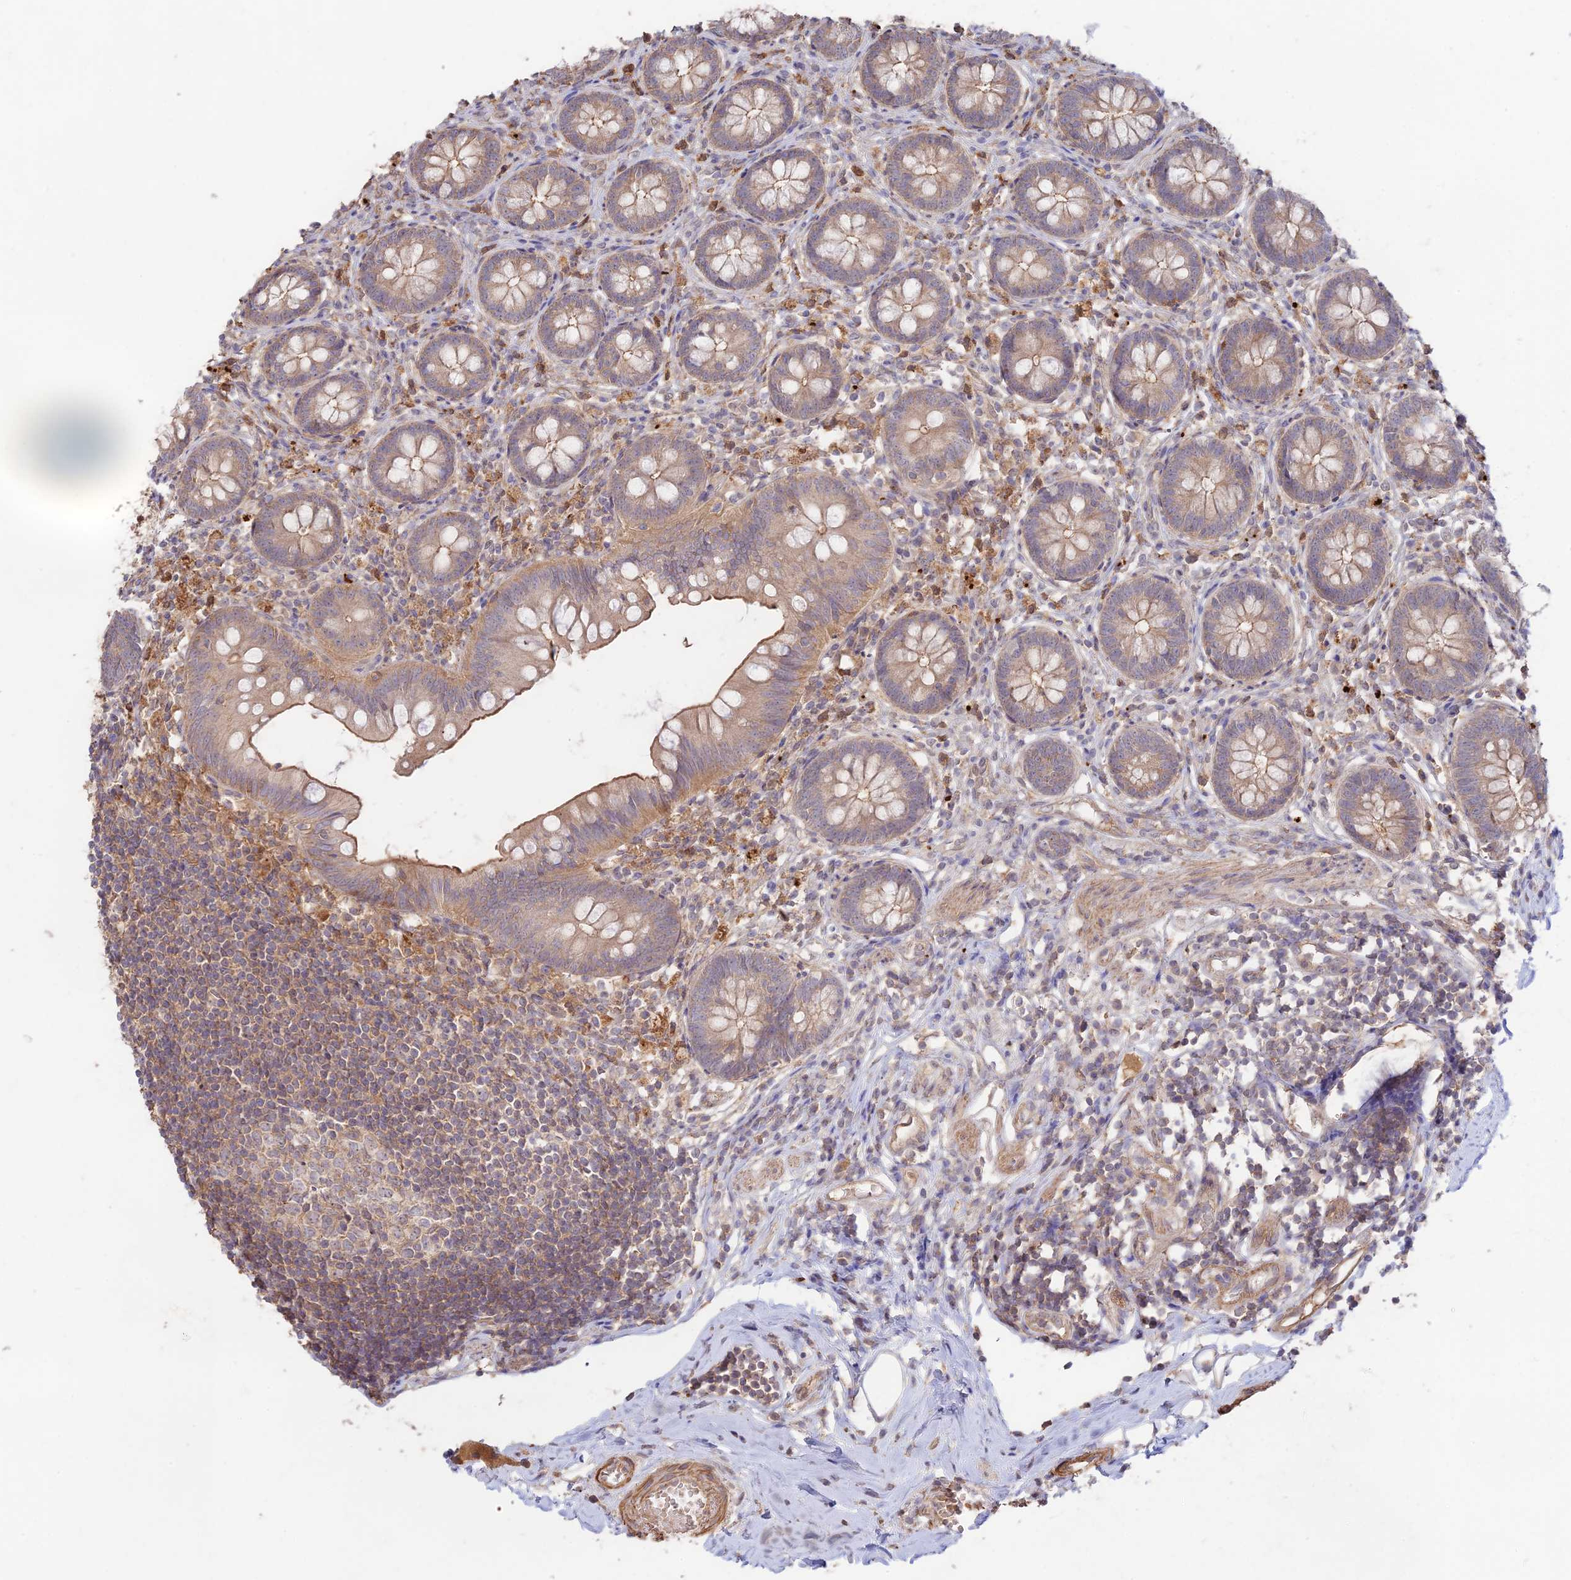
{"staining": {"intensity": "weak", "quantity": ">75%", "location": "cytoplasmic/membranous"}, "tissue": "appendix", "cell_type": "Glandular cells", "image_type": "normal", "snomed": [{"axis": "morphology", "description": "Normal tissue, NOS"}, {"axis": "topography", "description": "Appendix"}], "caption": "Appendix stained for a protein demonstrates weak cytoplasmic/membranous positivity in glandular cells. The staining is performed using DAB (3,3'-diaminobenzidine) brown chromogen to label protein expression. The nuclei are counter-stained blue using hematoxylin.", "gene": "CLCF1", "patient": {"sex": "female", "age": 62}}